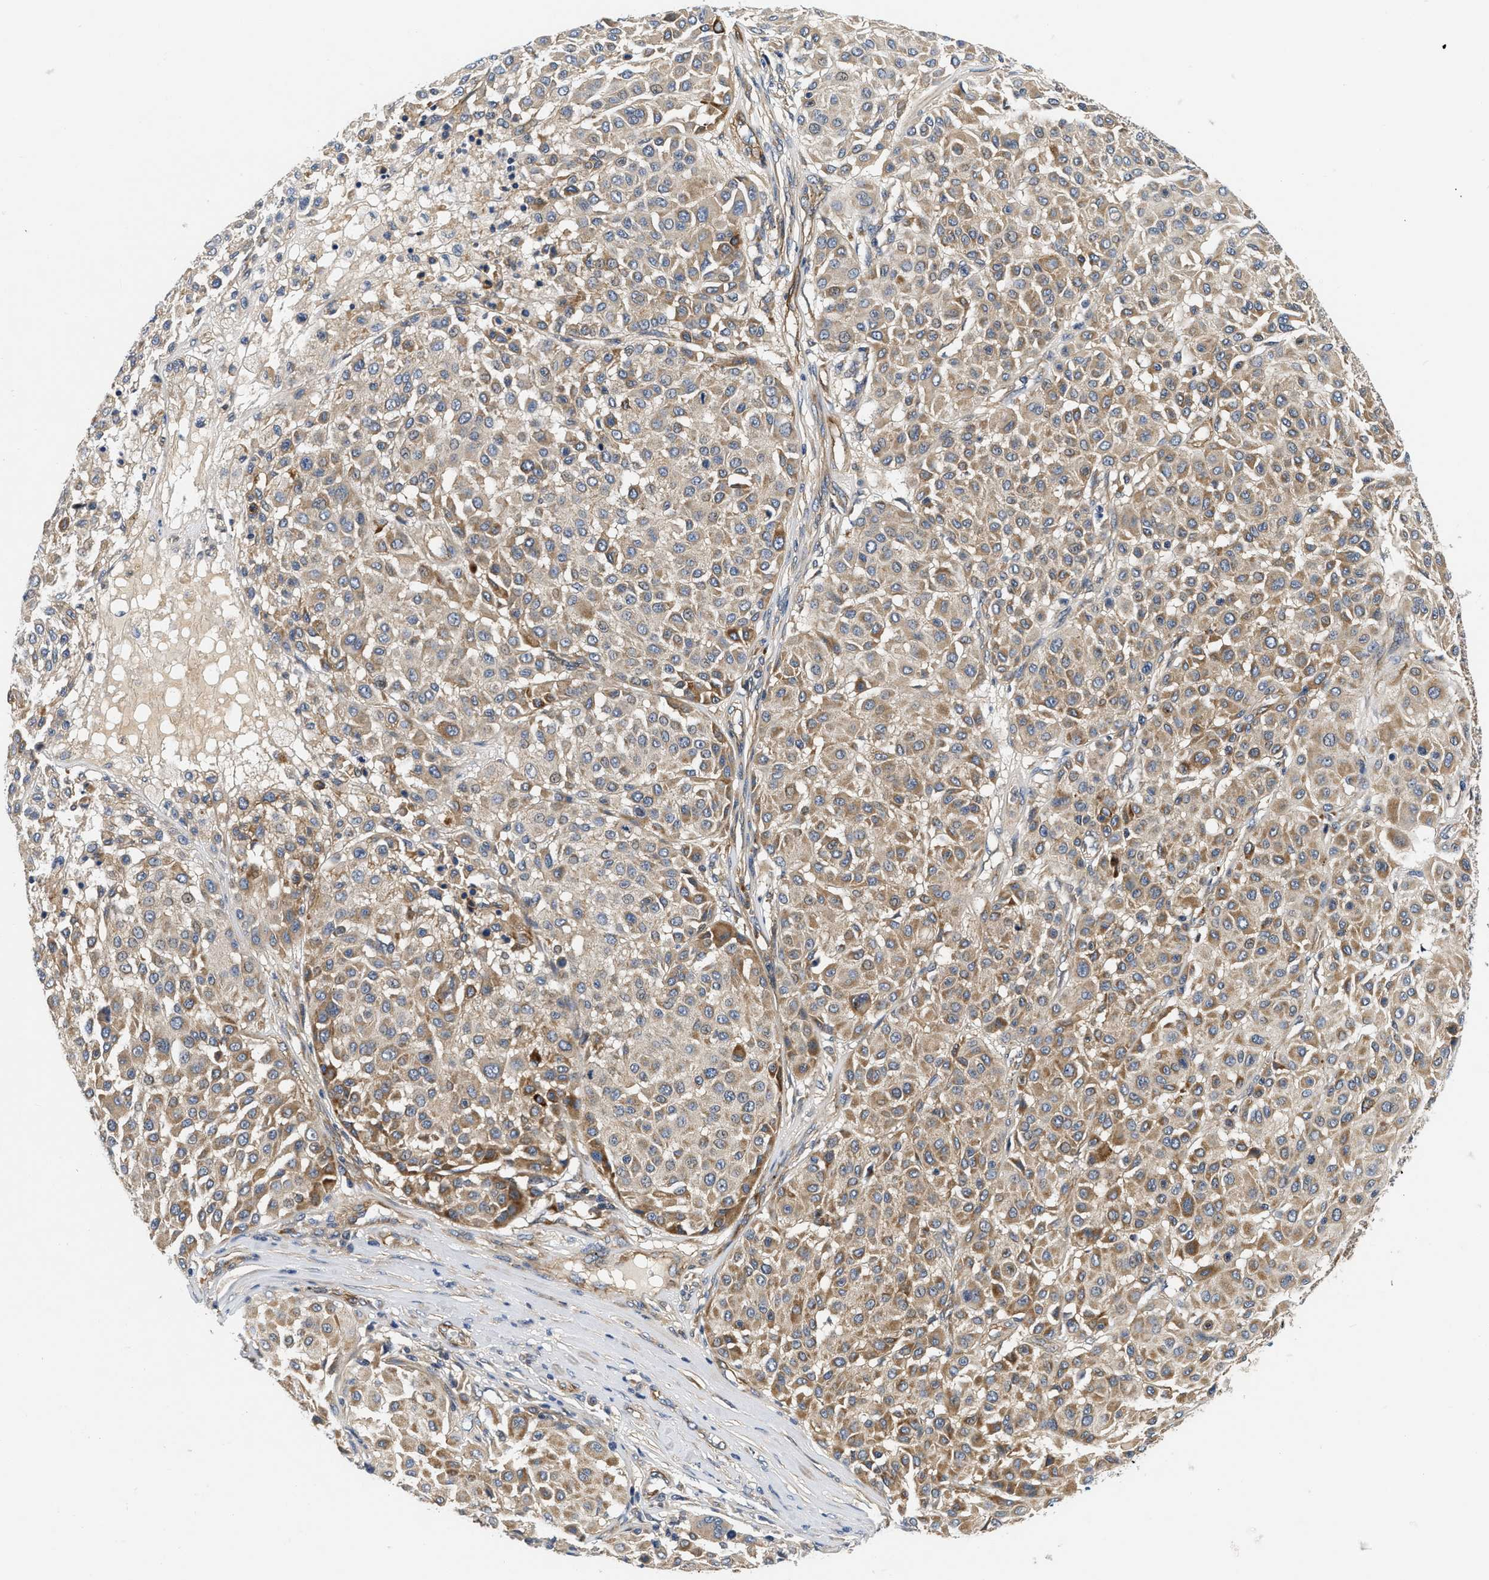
{"staining": {"intensity": "moderate", "quantity": ">75%", "location": "cytoplasmic/membranous"}, "tissue": "melanoma", "cell_type": "Tumor cells", "image_type": "cancer", "snomed": [{"axis": "morphology", "description": "Malignant melanoma, Metastatic site"}, {"axis": "topography", "description": "Soft tissue"}], "caption": "Tumor cells display medium levels of moderate cytoplasmic/membranous expression in approximately >75% of cells in human melanoma. (Brightfield microscopy of DAB IHC at high magnification).", "gene": "NME6", "patient": {"sex": "male", "age": 41}}